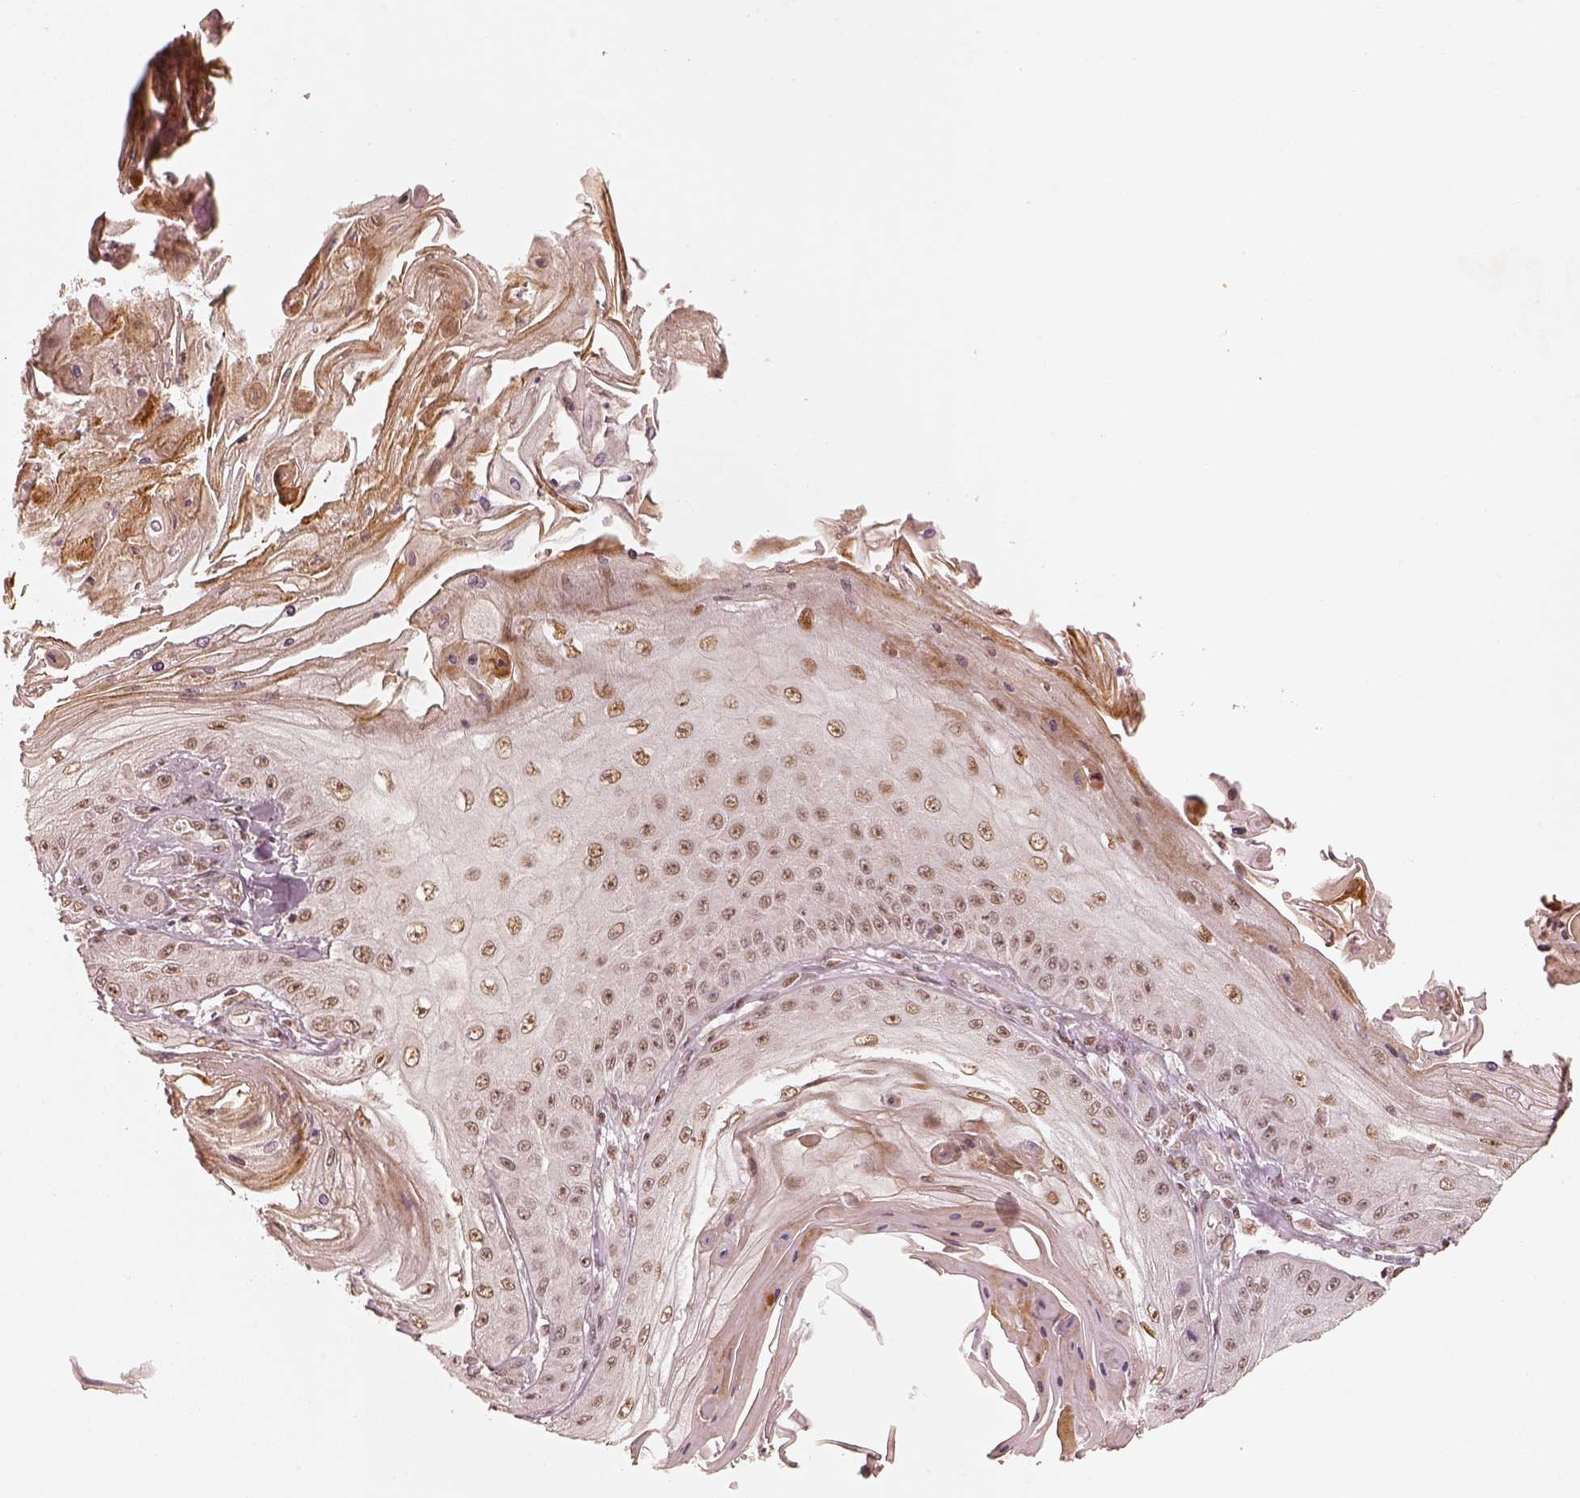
{"staining": {"intensity": "moderate", "quantity": "<25%", "location": "nuclear"}, "tissue": "skin cancer", "cell_type": "Tumor cells", "image_type": "cancer", "snomed": [{"axis": "morphology", "description": "Squamous cell carcinoma, NOS"}, {"axis": "topography", "description": "Skin"}], "caption": "Tumor cells reveal moderate nuclear expression in approximately <25% of cells in skin squamous cell carcinoma.", "gene": "GMEB2", "patient": {"sex": "male", "age": 70}}